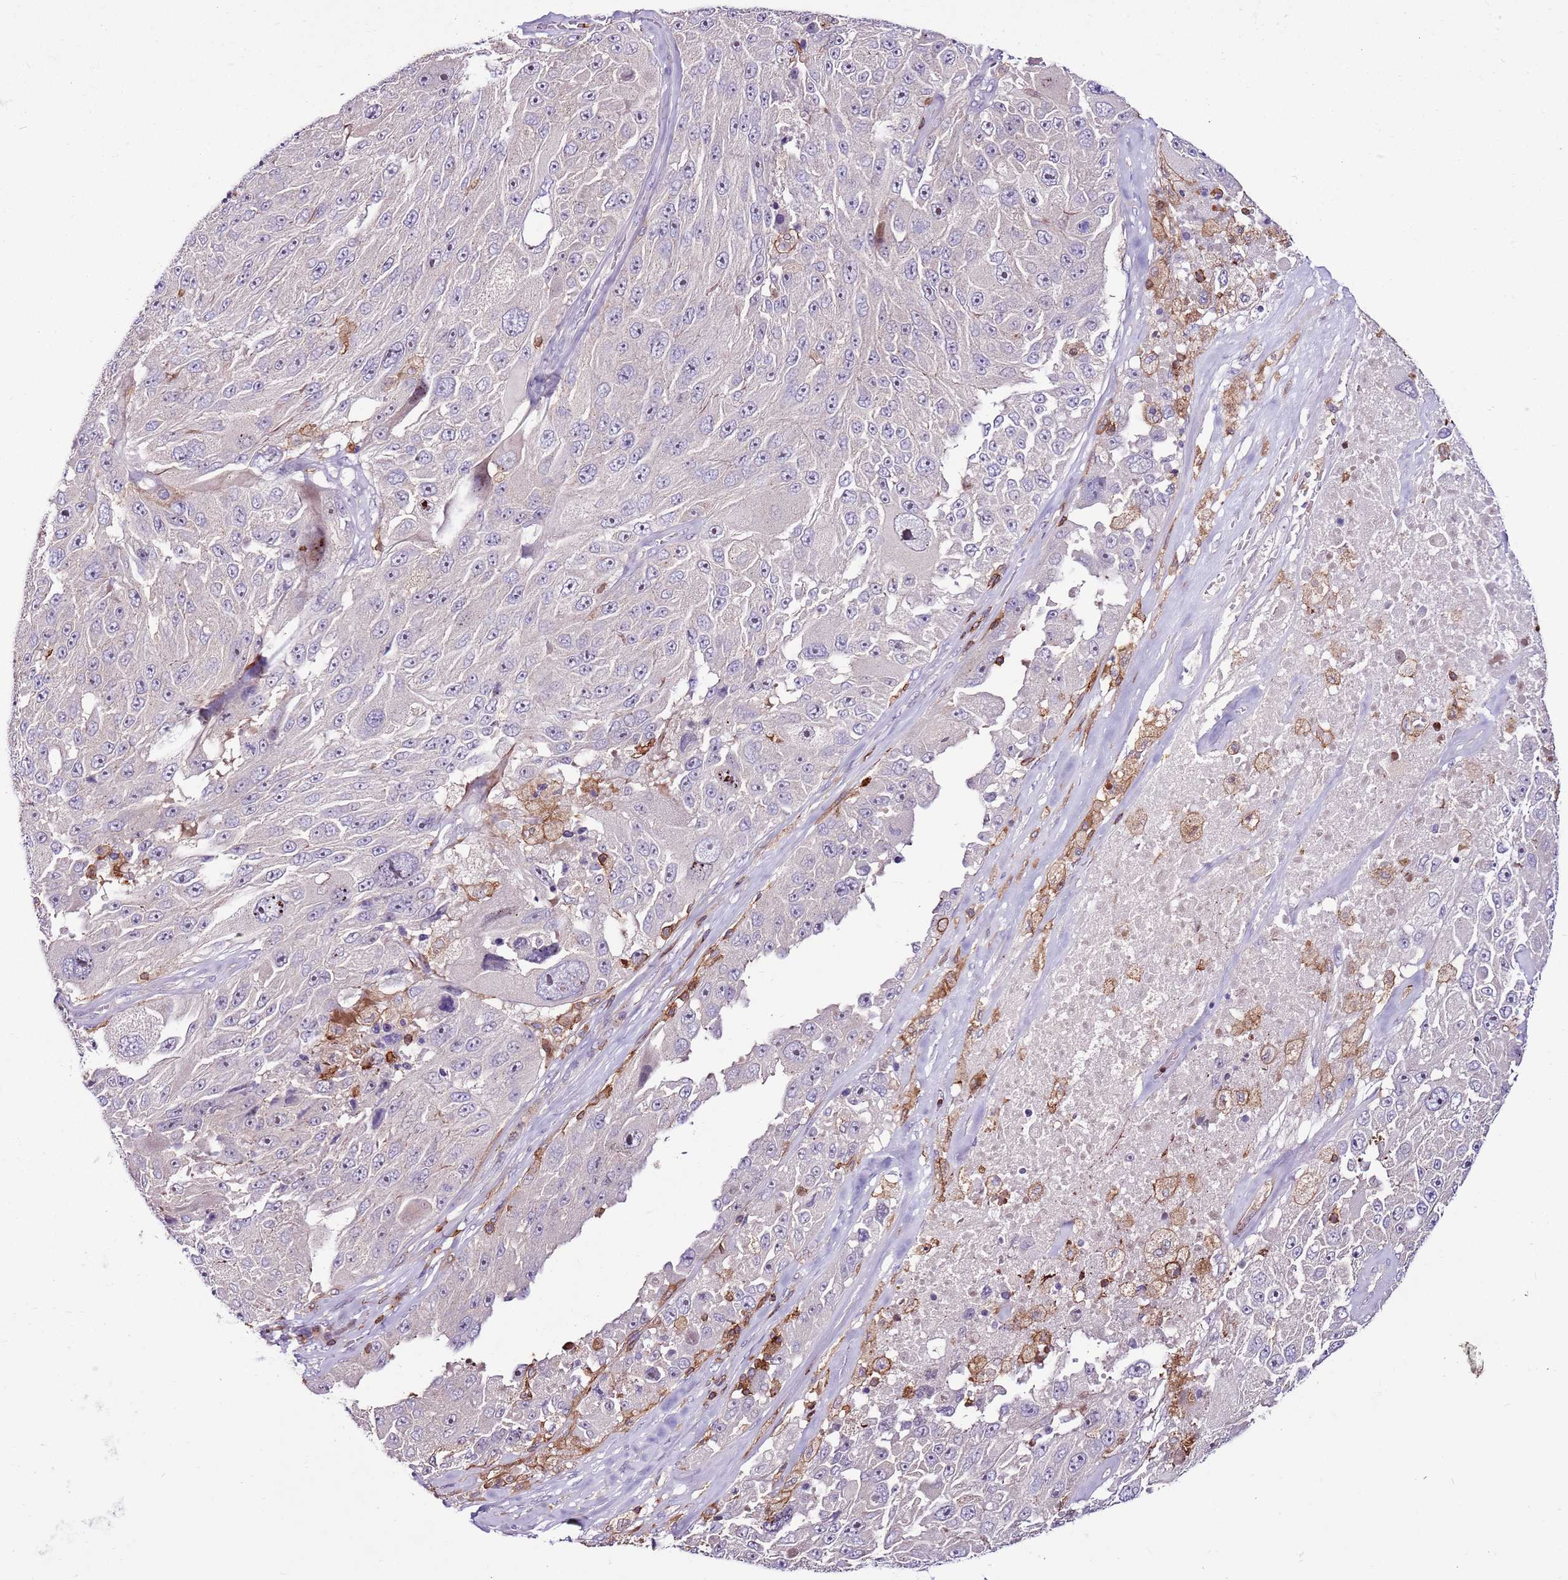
{"staining": {"intensity": "negative", "quantity": "none", "location": "none"}, "tissue": "melanoma", "cell_type": "Tumor cells", "image_type": "cancer", "snomed": [{"axis": "morphology", "description": "Malignant melanoma, Metastatic site"}, {"axis": "topography", "description": "Lymph node"}], "caption": "Protein analysis of melanoma exhibits no significant positivity in tumor cells.", "gene": "ZSWIM1", "patient": {"sex": "male", "age": 62}}